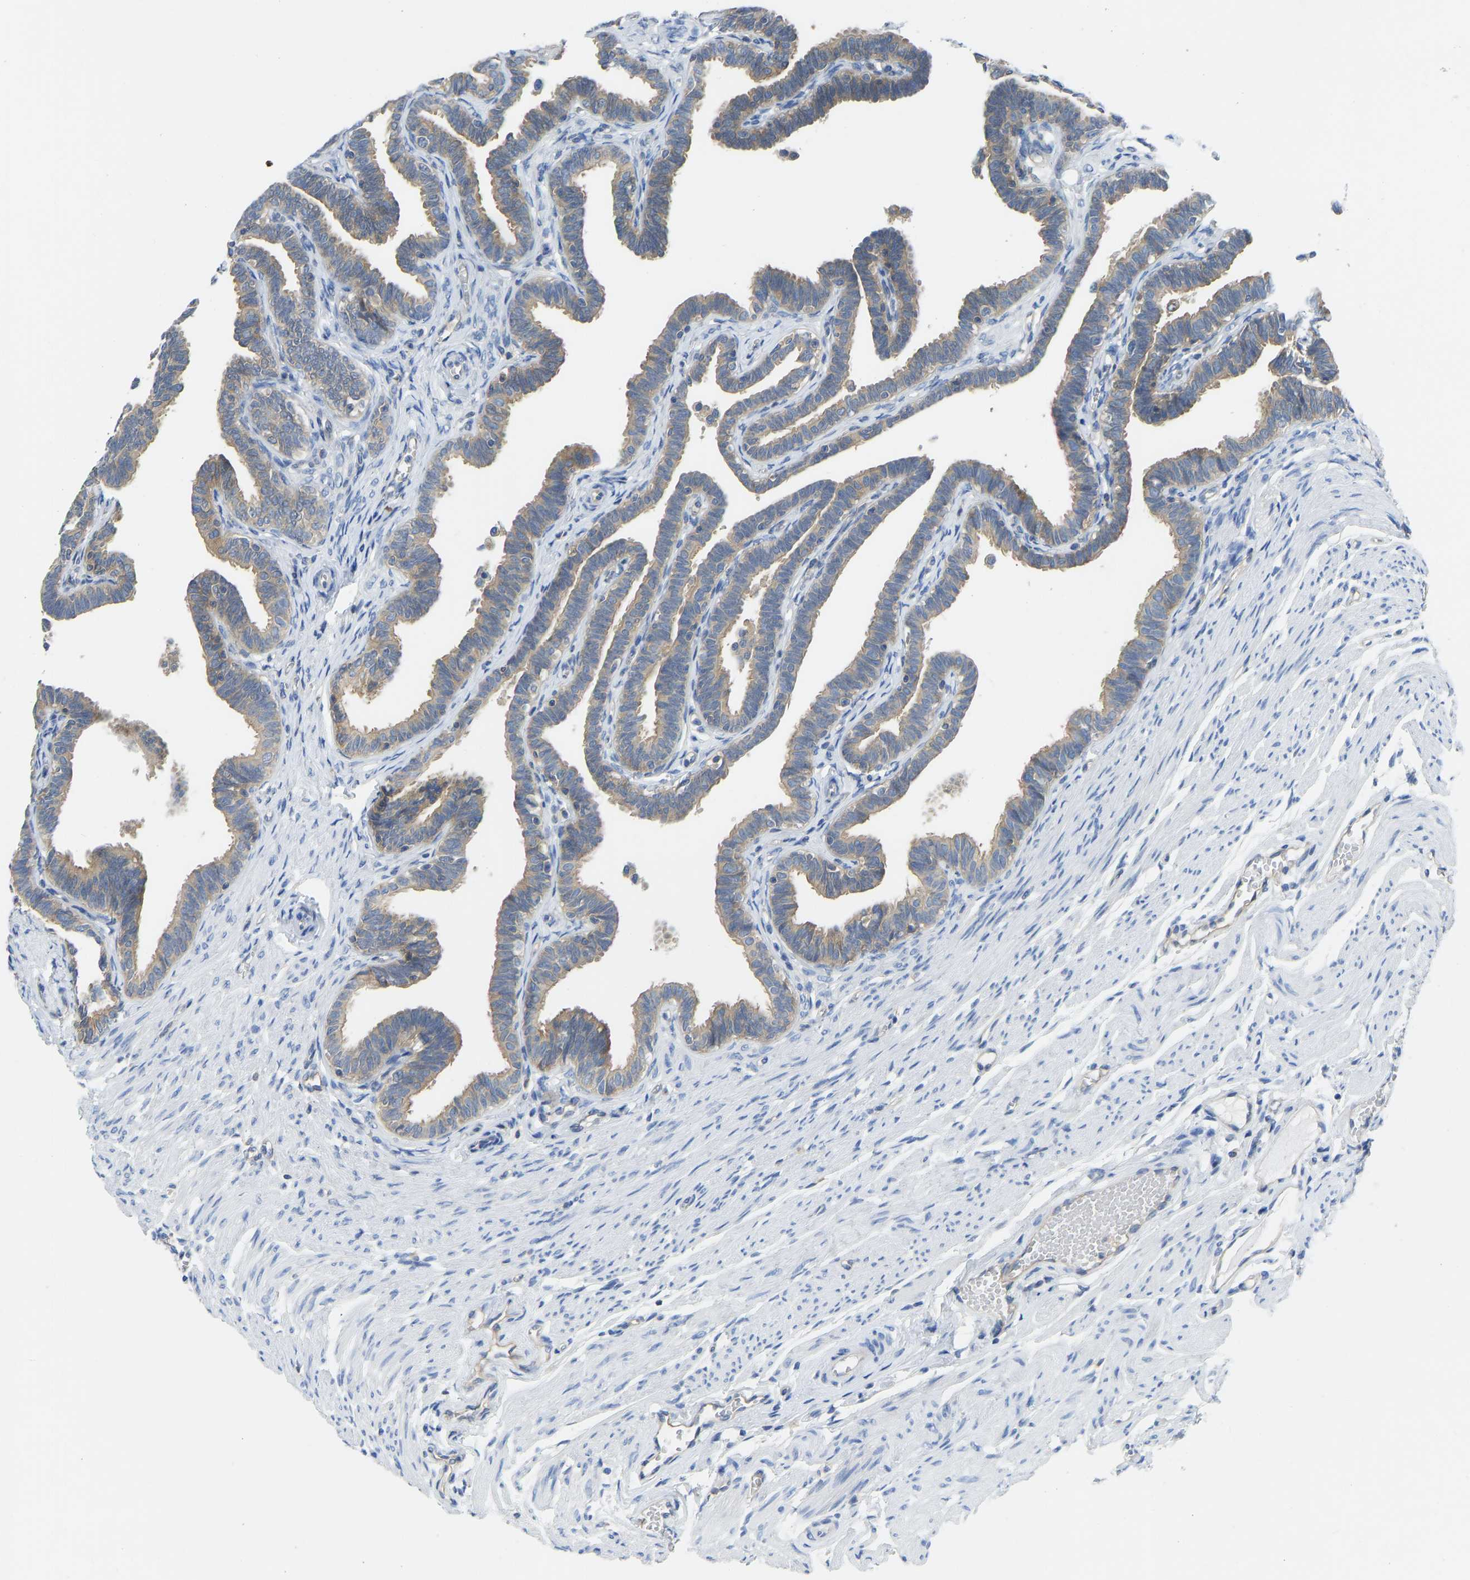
{"staining": {"intensity": "weak", "quantity": ">75%", "location": "cytoplasmic/membranous"}, "tissue": "fallopian tube", "cell_type": "Glandular cells", "image_type": "normal", "snomed": [{"axis": "morphology", "description": "Normal tissue, NOS"}, {"axis": "topography", "description": "Fallopian tube"}, {"axis": "topography", "description": "Ovary"}], "caption": "There is low levels of weak cytoplasmic/membranous positivity in glandular cells of unremarkable fallopian tube, as demonstrated by immunohistochemical staining (brown color).", "gene": "PPP3CA", "patient": {"sex": "female", "age": 23}}